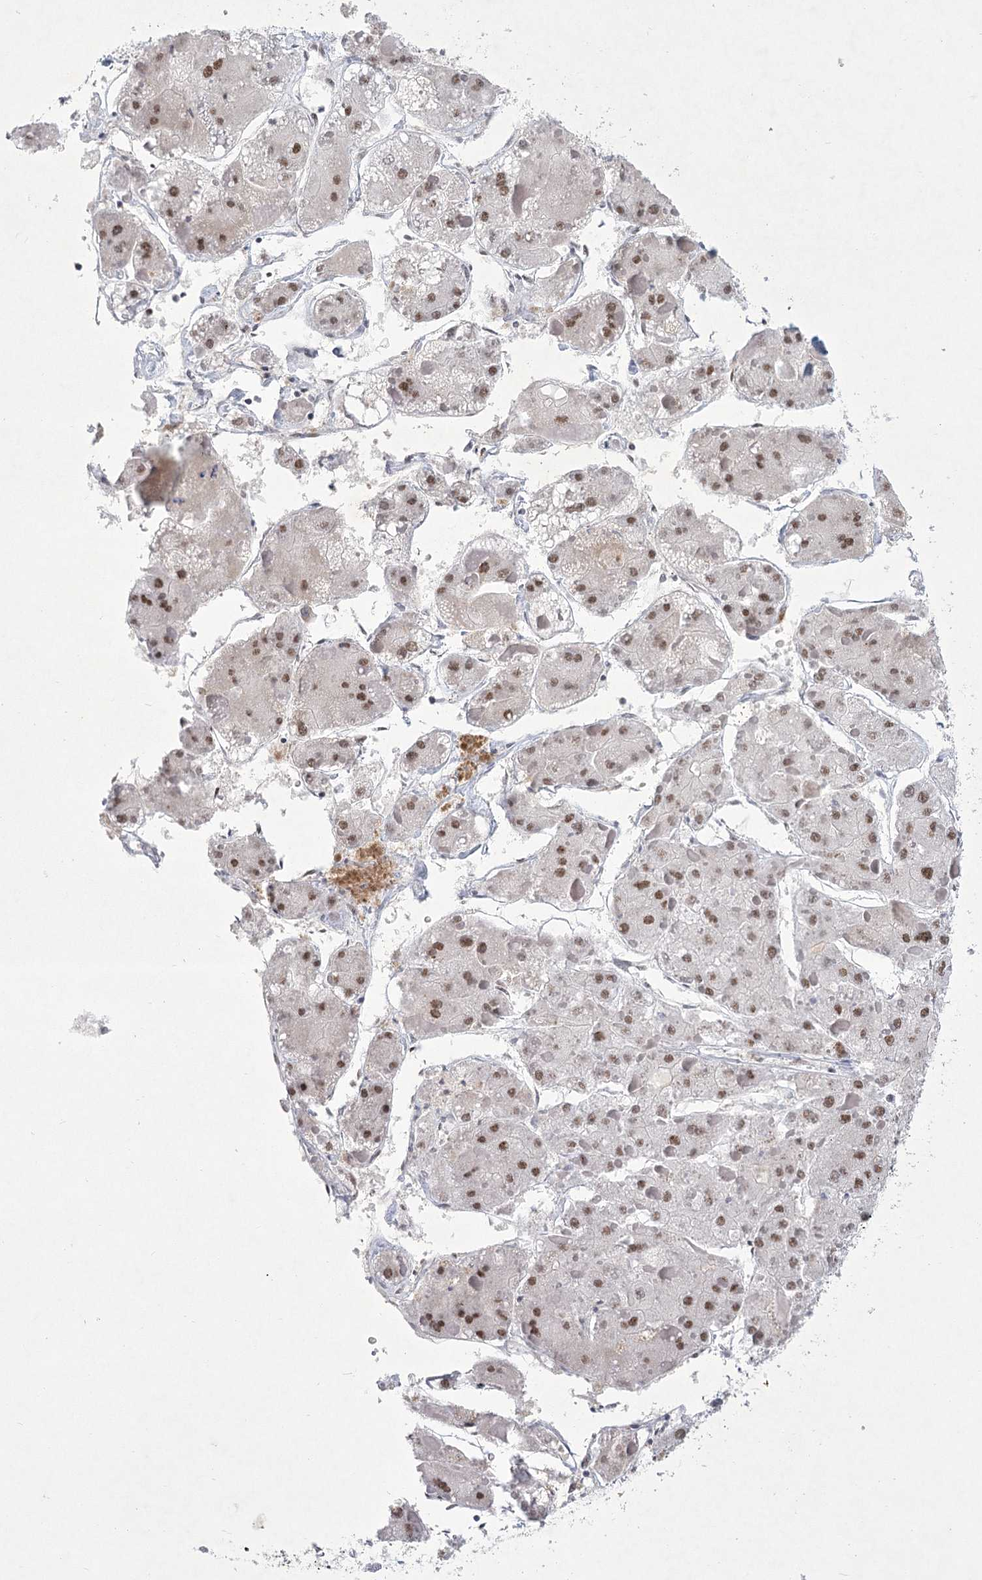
{"staining": {"intensity": "moderate", "quantity": ">75%", "location": "nuclear"}, "tissue": "liver cancer", "cell_type": "Tumor cells", "image_type": "cancer", "snomed": [{"axis": "morphology", "description": "Carcinoma, Hepatocellular, NOS"}, {"axis": "topography", "description": "Liver"}], "caption": "A micrograph of human hepatocellular carcinoma (liver) stained for a protein displays moderate nuclear brown staining in tumor cells.", "gene": "CIB4", "patient": {"sex": "female", "age": 73}}